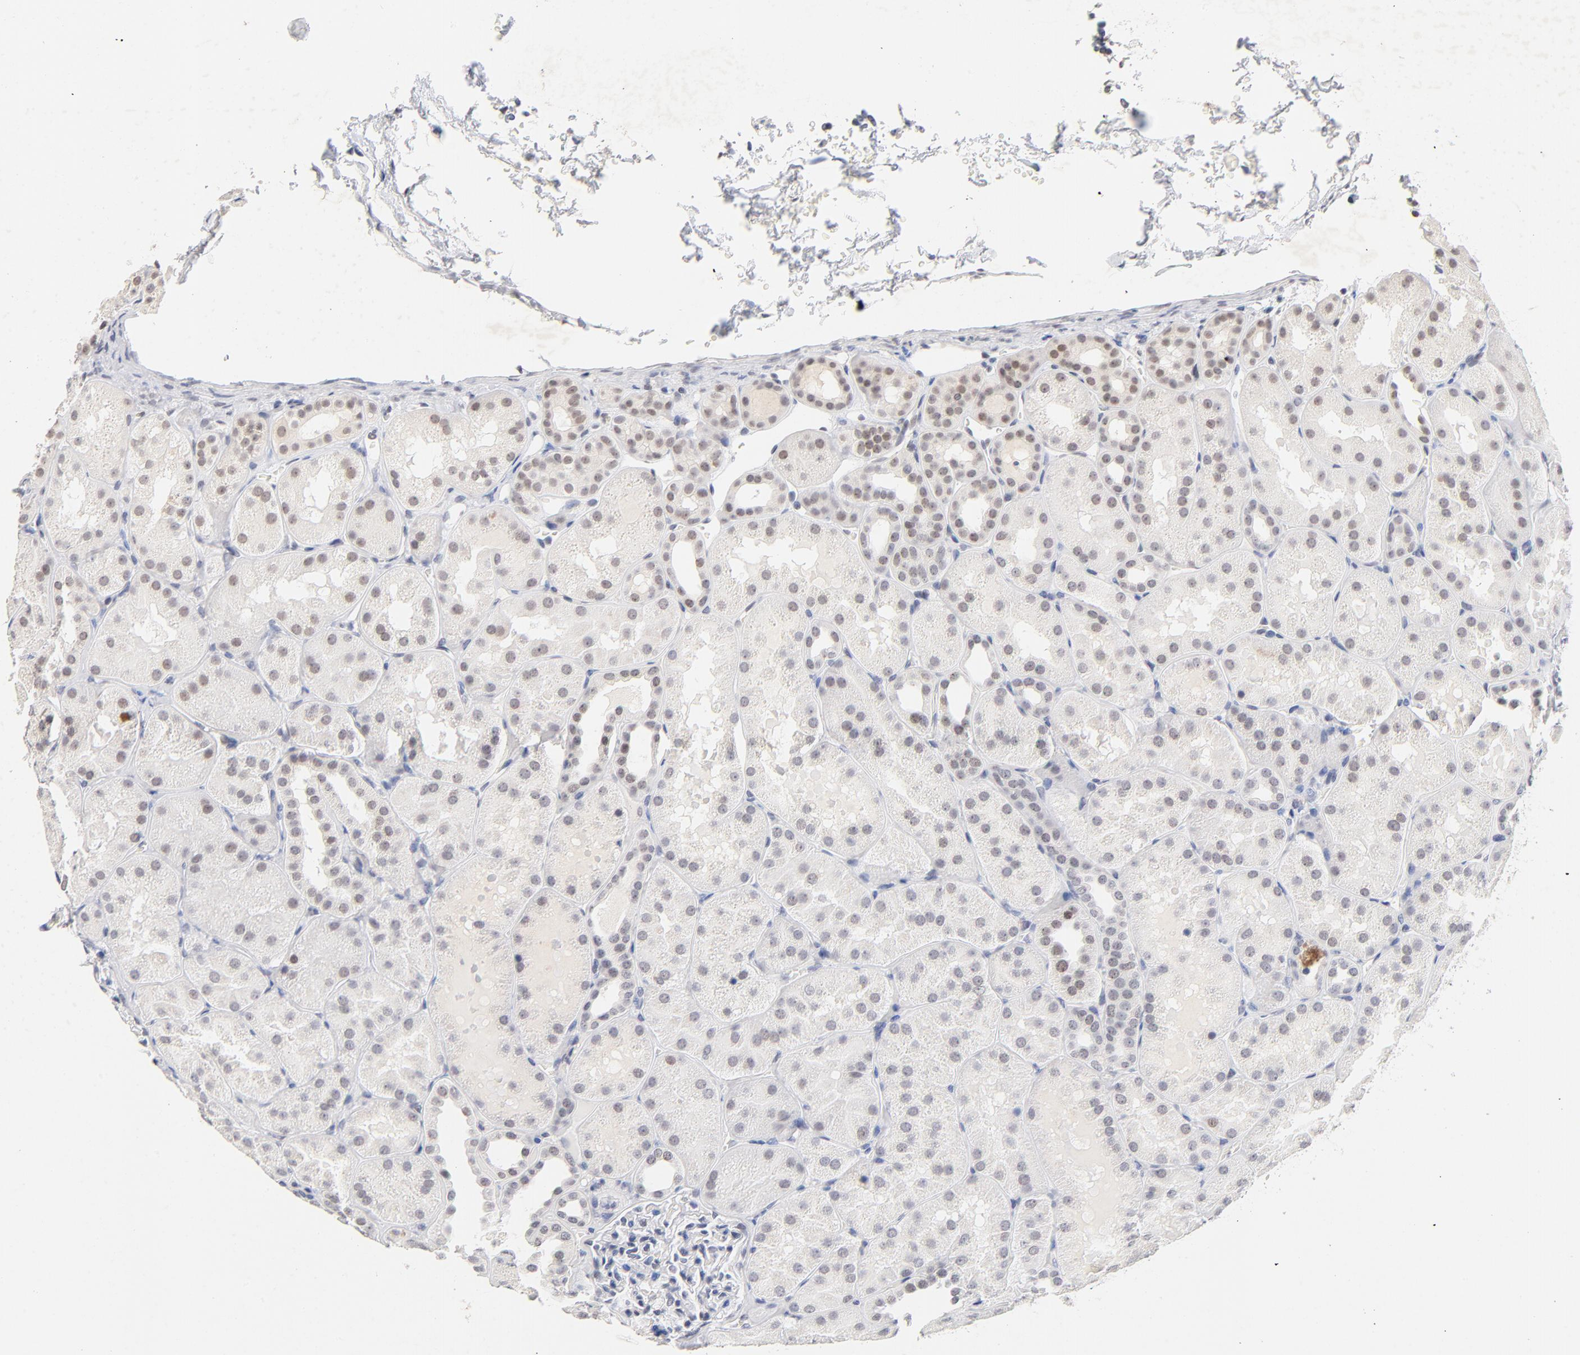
{"staining": {"intensity": "negative", "quantity": "none", "location": "none"}, "tissue": "kidney", "cell_type": "Cells in glomeruli", "image_type": "normal", "snomed": [{"axis": "morphology", "description": "Normal tissue, NOS"}, {"axis": "topography", "description": "Kidney"}], "caption": "DAB (3,3'-diaminobenzidine) immunohistochemical staining of benign kidney demonstrates no significant staining in cells in glomeruli.", "gene": "ORC2", "patient": {"sex": "male", "age": 28}}